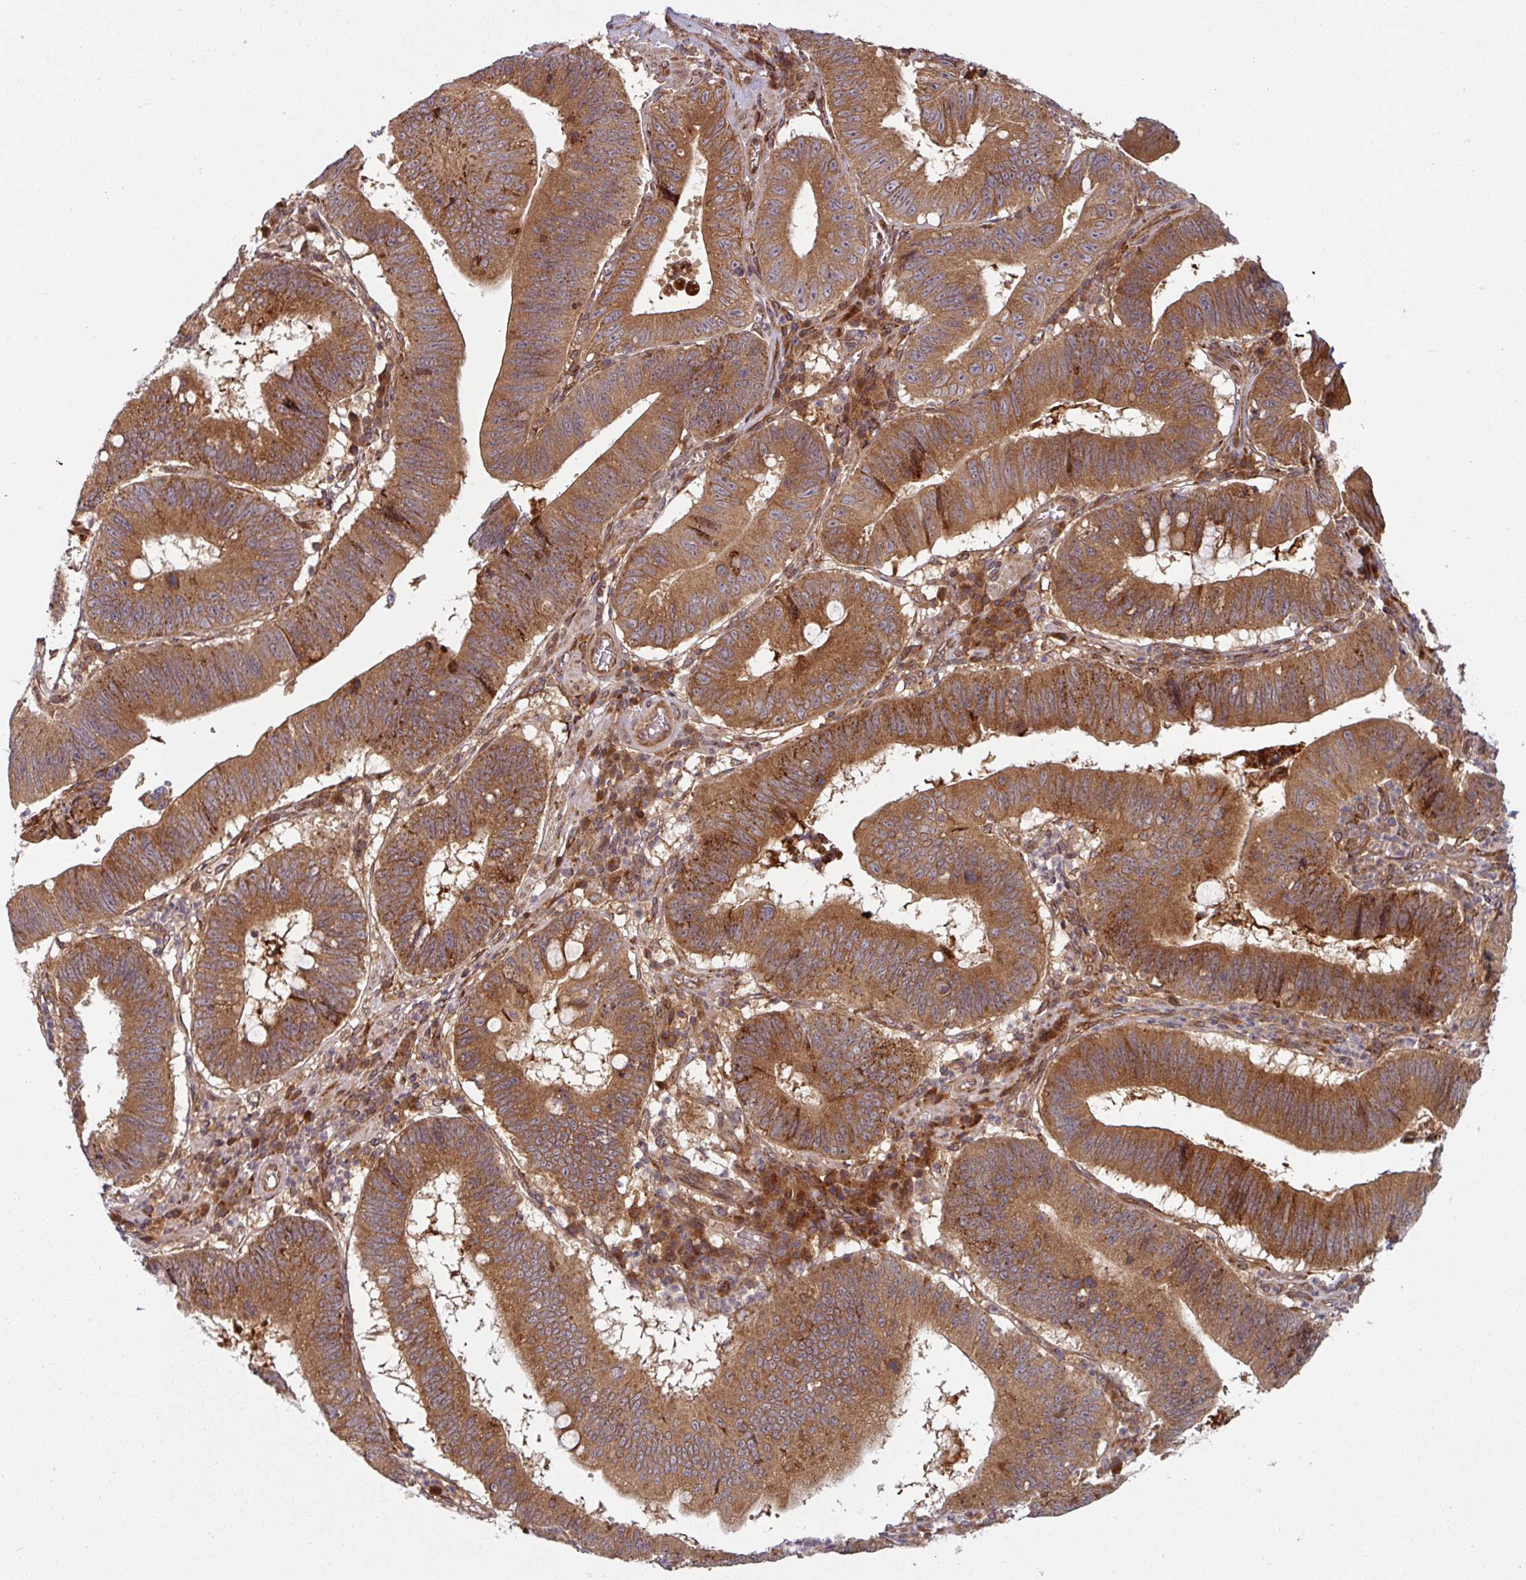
{"staining": {"intensity": "strong", "quantity": ">75%", "location": "cytoplasmic/membranous"}, "tissue": "stomach cancer", "cell_type": "Tumor cells", "image_type": "cancer", "snomed": [{"axis": "morphology", "description": "Adenocarcinoma, NOS"}, {"axis": "topography", "description": "Stomach"}], "caption": "Strong cytoplasmic/membranous positivity for a protein is present in approximately >75% of tumor cells of stomach cancer (adenocarcinoma) using immunohistochemistry (IHC).", "gene": "RAB5A", "patient": {"sex": "male", "age": 59}}